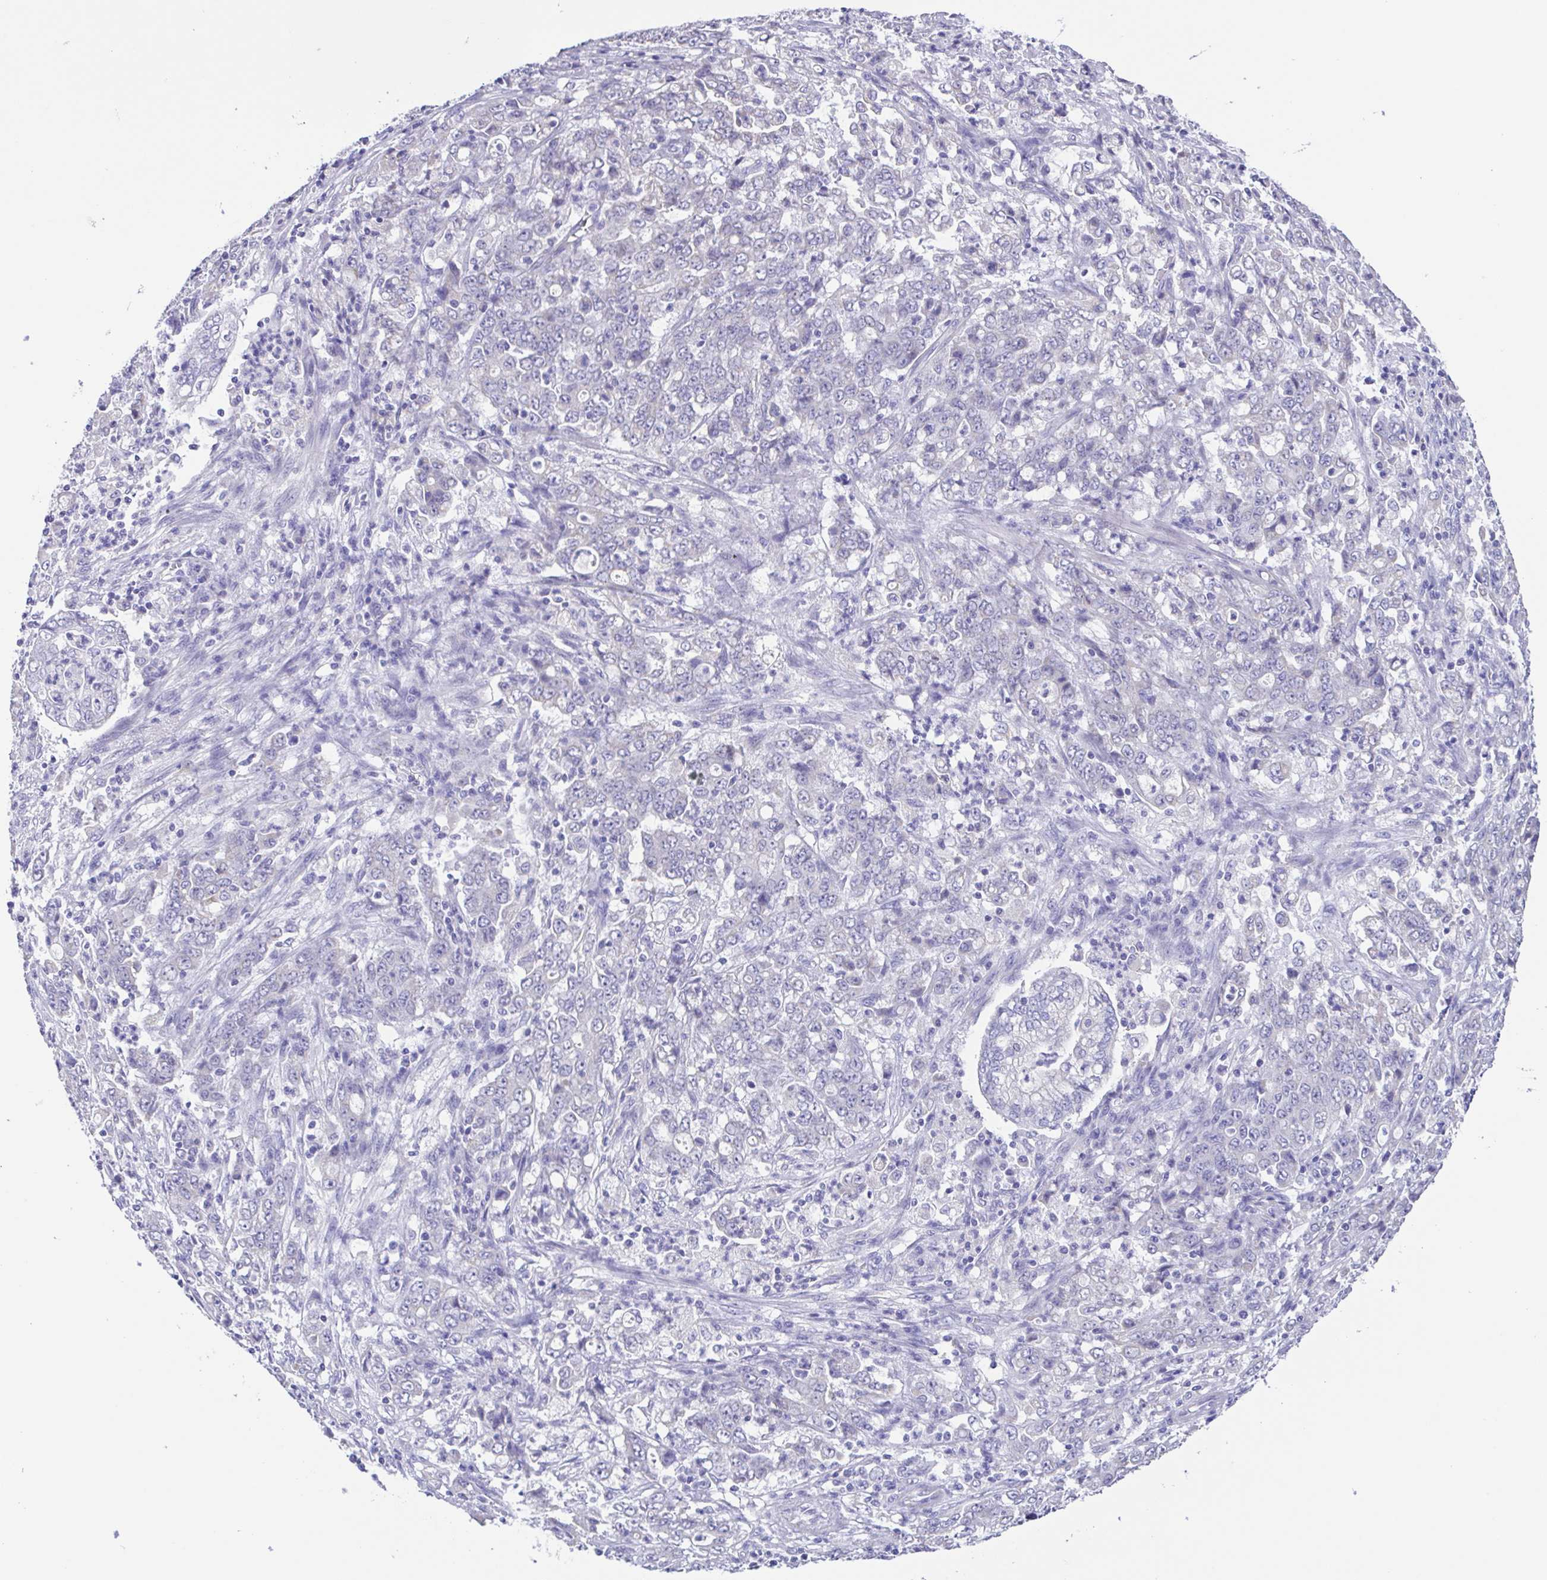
{"staining": {"intensity": "negative", "quantity": "none", "location": "none"}, "tissue": "stomach cancer", "cell_type": "Tumor cells", "image_type": "cancer", "snomed": [{"axis": "morphology", "description": "Adenocarcinoma, NOS"}, {"axis": "topography", "description": "Stomach, lower"}], "caption": "A micrograph of stomach adenocarcinoma stained for a protein displays no brown staining in tumor cells.", "gene": "CD72", "patient": {"sex": "female", "age": 71}}